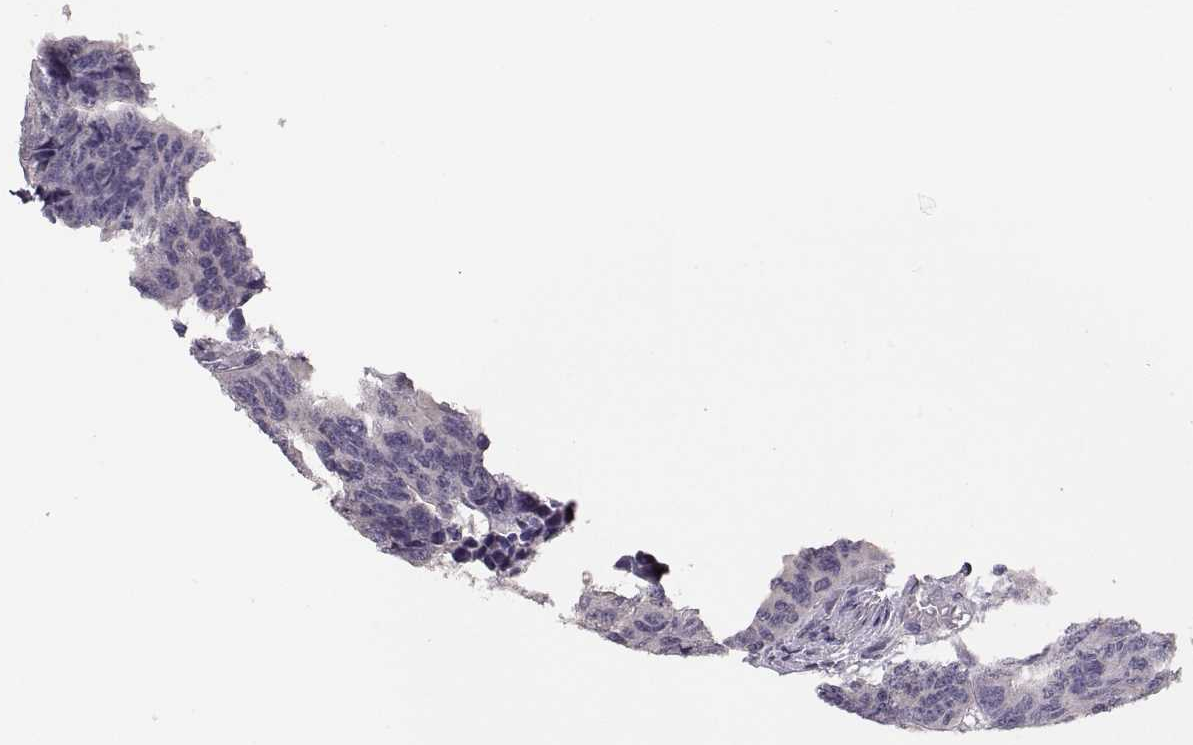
{"staining": {"intensity": "negative", "quantity": "none", "location": "none"}, "tissue": "colorectal cancer", "cell_type": "Tumor cells", "image_type": "cancer", "snomed": [{"axis": "morphology", "description": "Adenocarcinoma, NOS"}, {"axis": "topography", "description": "Rectum"}], "caption": "This is an IHC histopathology image of colorectal cancer. There is no expression in tumor cells.", "gene": "CDH2", "patient": {"sex": "female", "age": 85}}